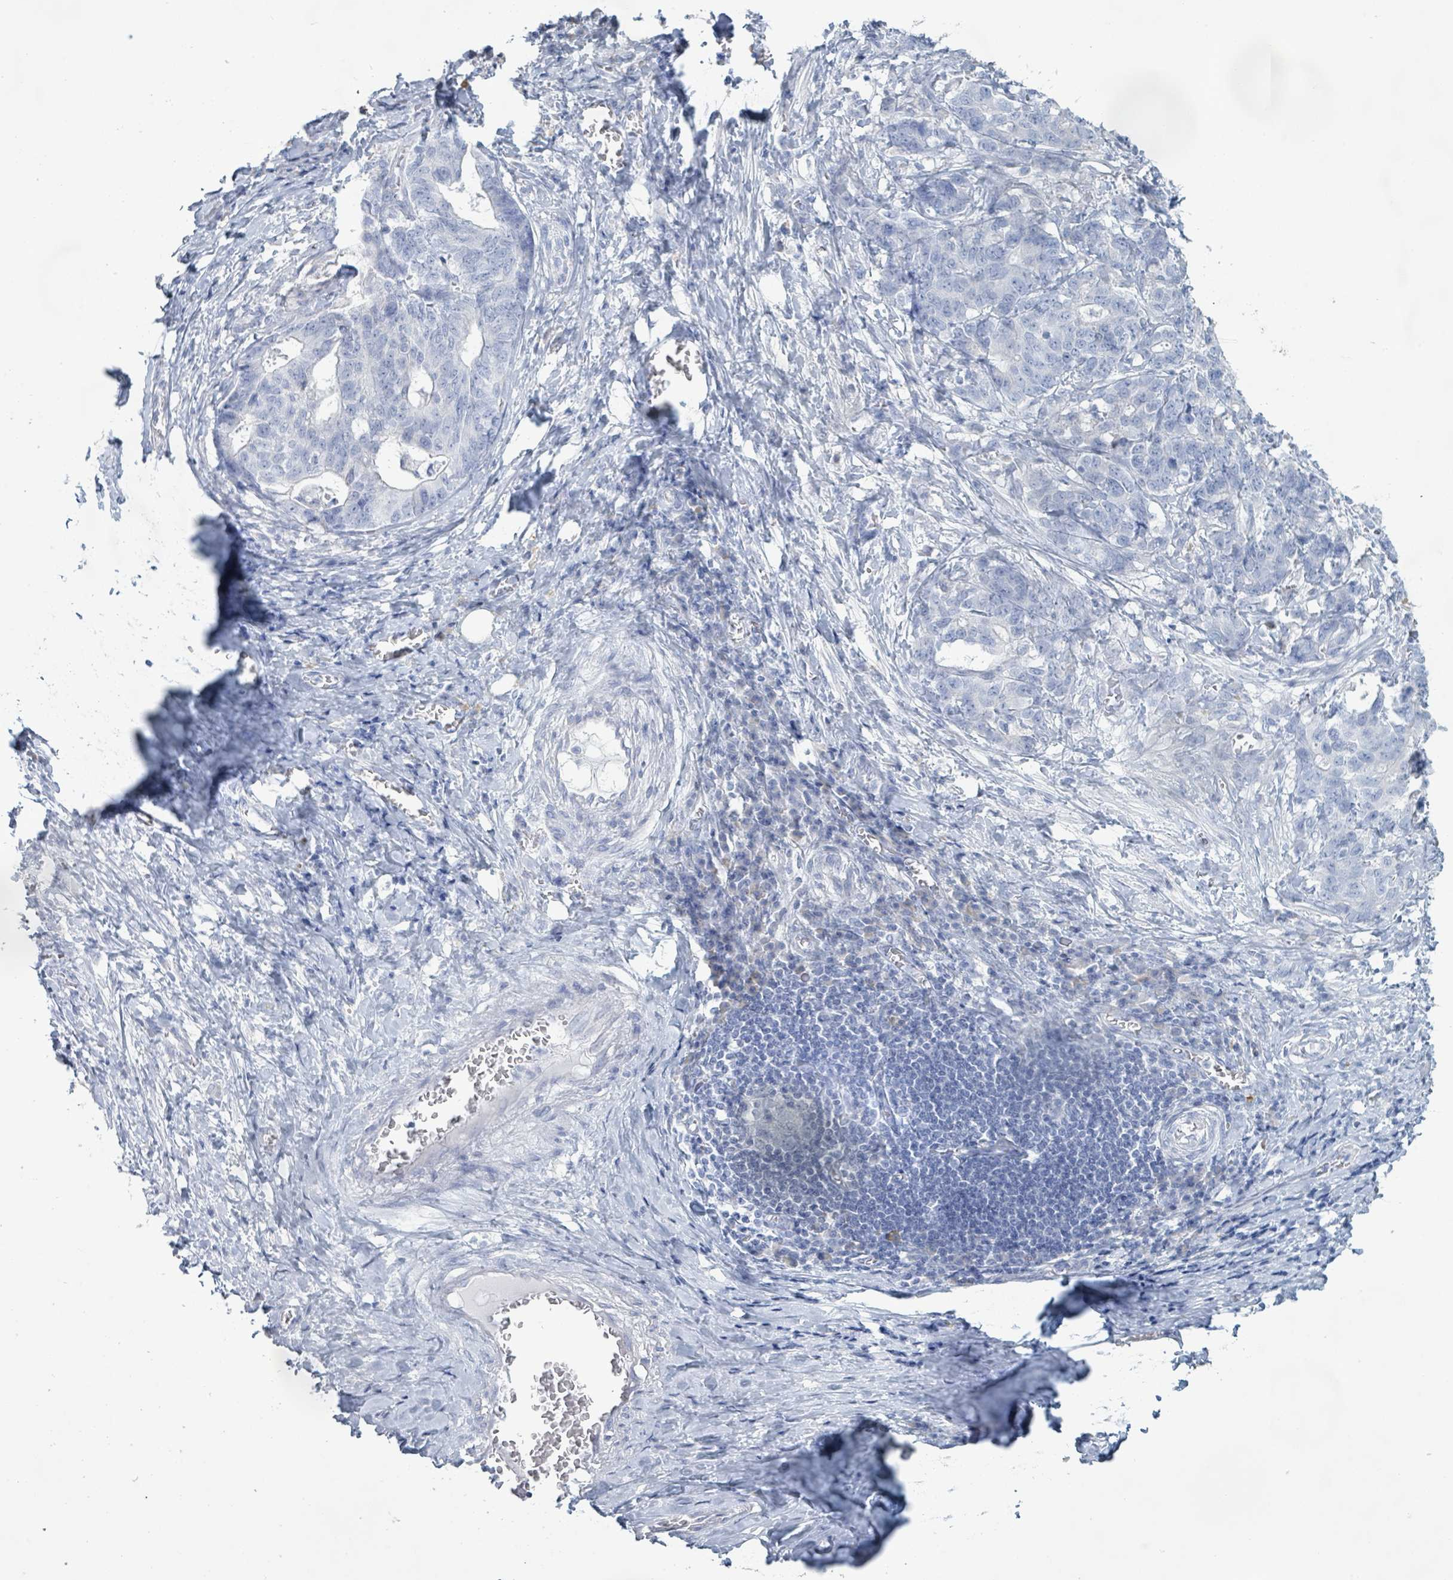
{"staining": {"intensity": "negative", "quantity": "none", "location": "none"}, "tissue": "stomach cancer", "cell_type": "Tumor cells", "image_type": "cancer", "snomed": [{"axis": "morphology", "description": "Normal tissue, NOS"}, {"axis": "morphology", "description": "Adenocarcinoma, NOS"}, {"axis": "topography", "description": "Stomach"}], "caption": "An IHC image of stomach cancer is shown. There is no staining in tumor cells of stomach cancer.", "gene": "PGA3", "patient": {"sex": "female", "age": 64}}